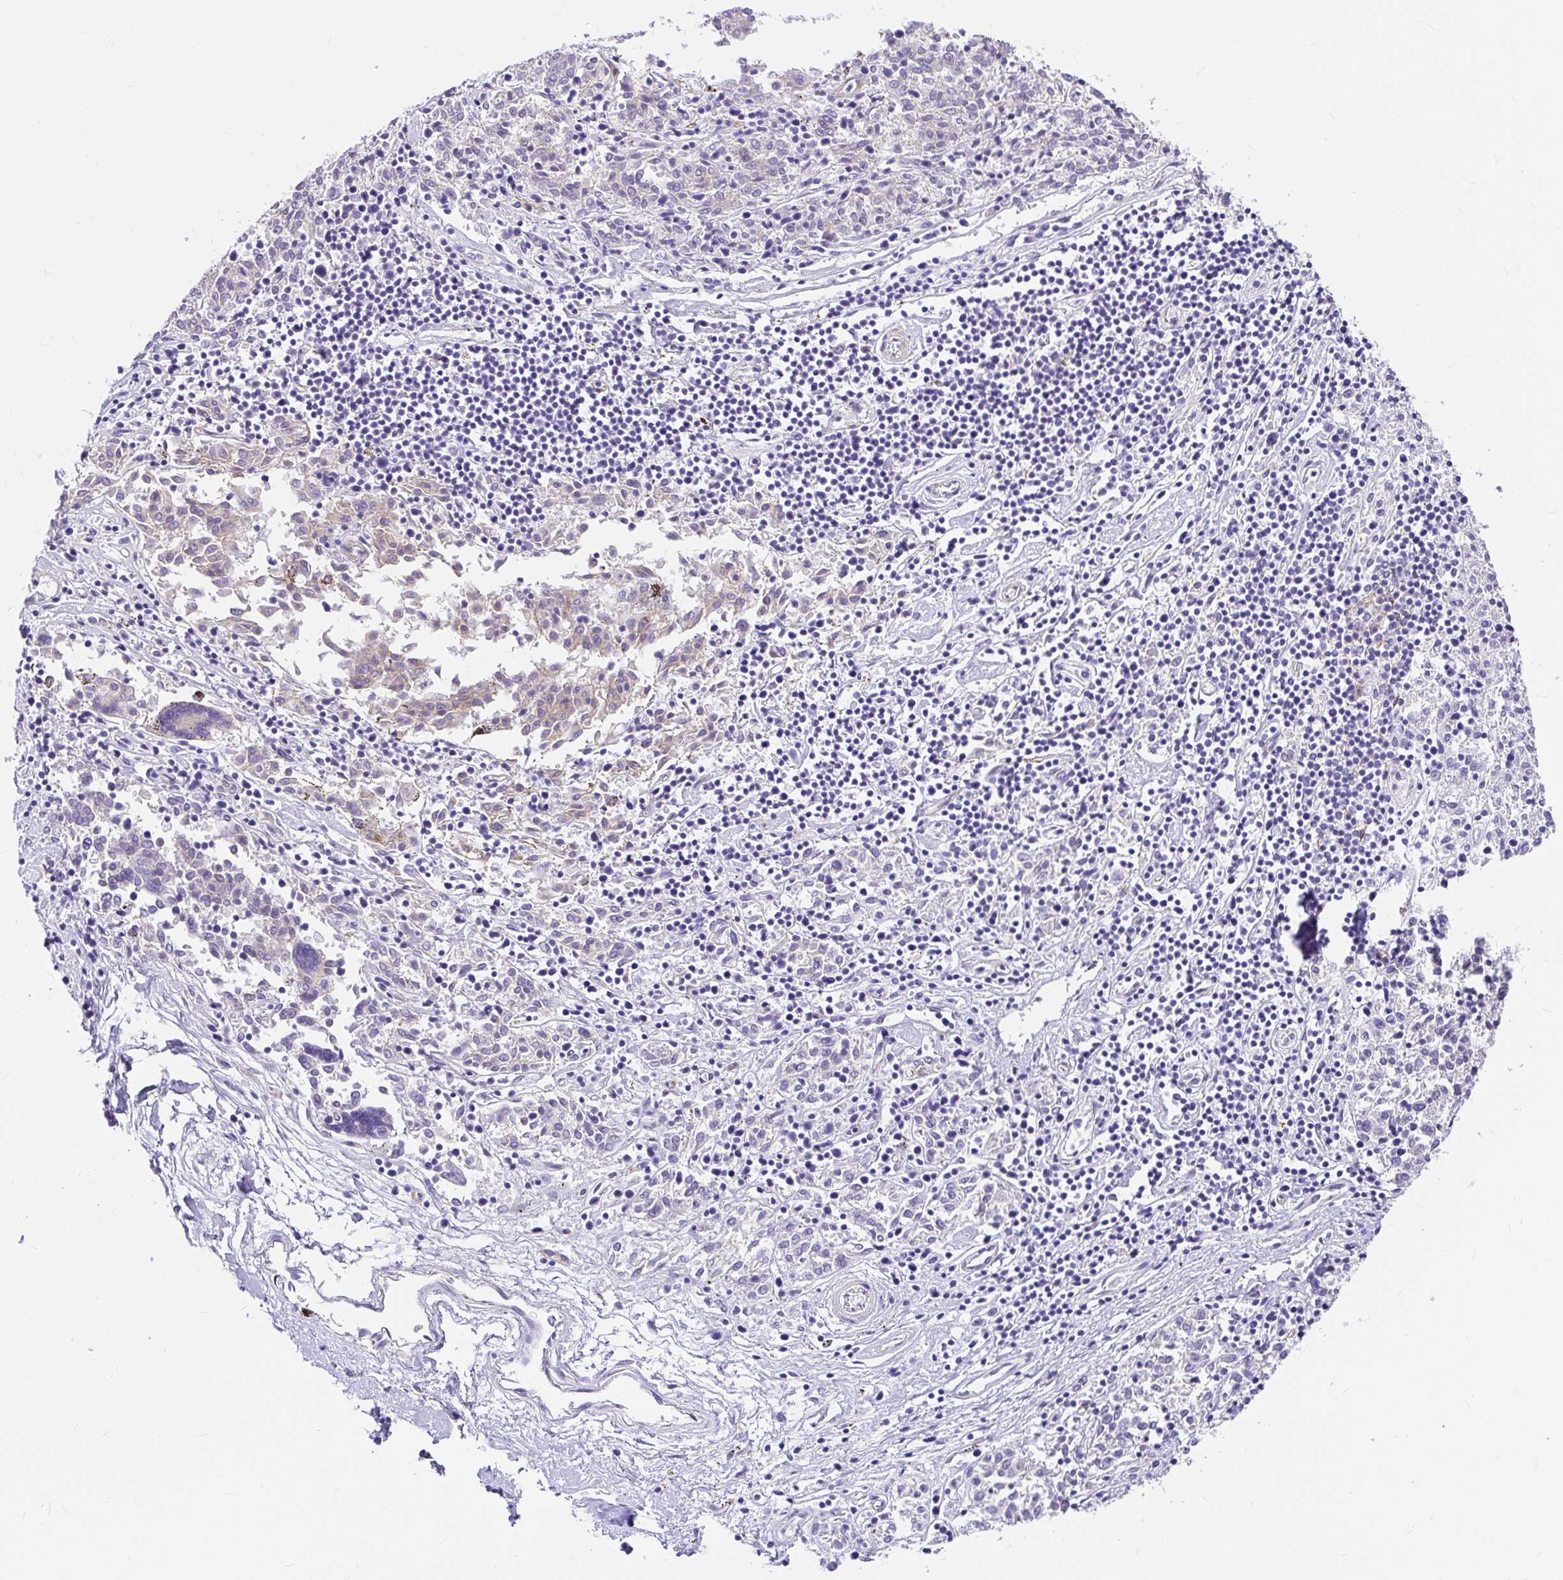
{"staining": {"intensity": "negative", "quantity": "none", "location": "none"}, "tissue": "melanoma", "cell_type": "Tumor cells", "image_type": "cancer", "snomed": [{"axis": "morphology", "description": "Malignant melanoma, NOS"}, {"axis": "topography", "description": "Skin"}], "caption": "Protein analysis of malignant melanoma shows no significant staining in tumor cells.", "gene": "MYO1B", "patient": {"sex": "female", "age": 72}}